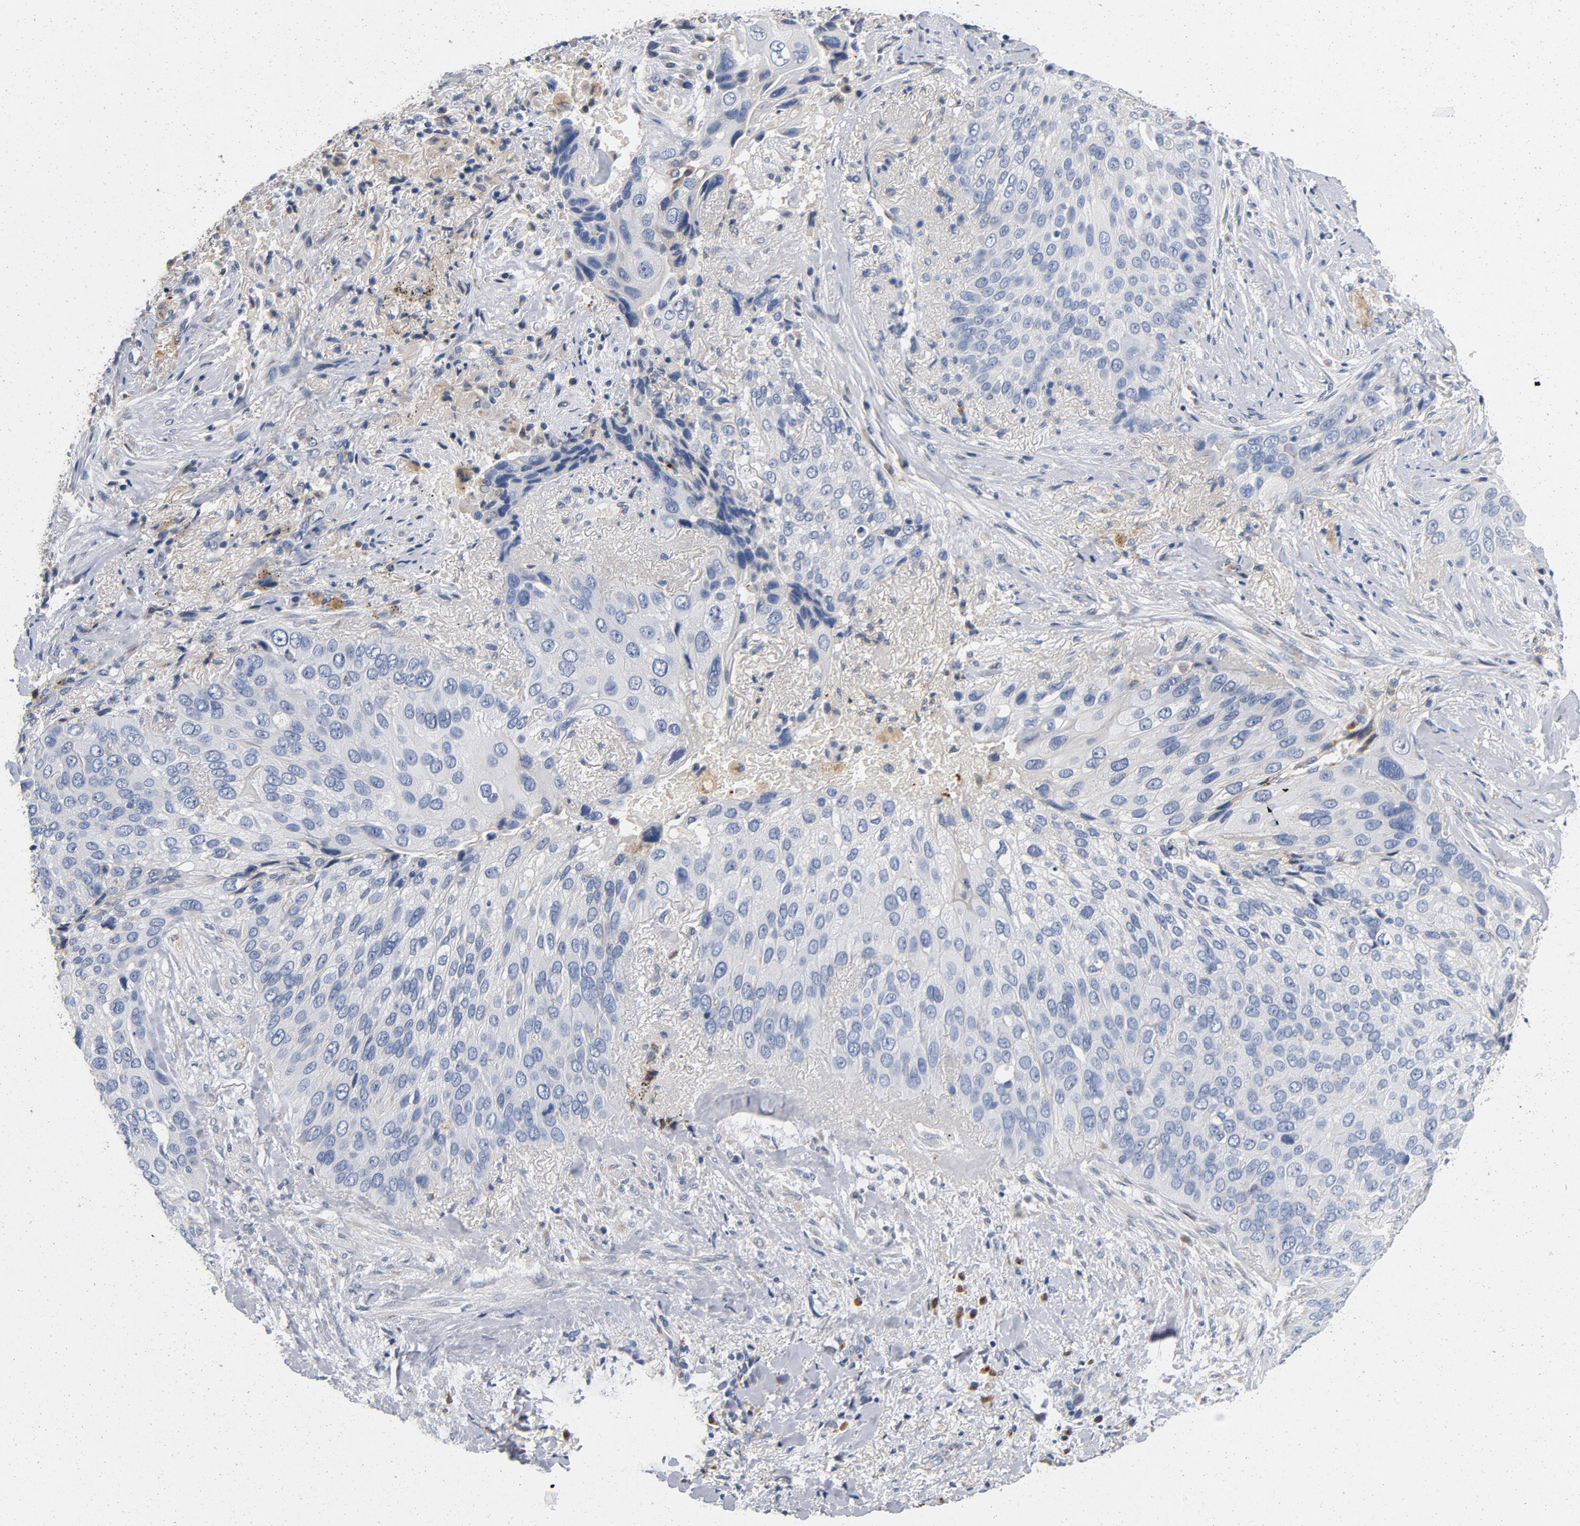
{"staining": {"intensity": "negative", "quantity": "none", "location": "none"}, "tissue": "lung cancer", "cell_type": "Tumor cells", "image_type": "cancer", "snomed": [{"axis": "morphology", "description": "Squamous cell carcinoma, NOS"}, {"axis": "topography", "description": "Lung"}], "caption": "Micrograph shows no protein expression in tumor cells of lung cancer tissue.", "gene": "LMAN2", "patient": {"sex": "male", "age": 54}}